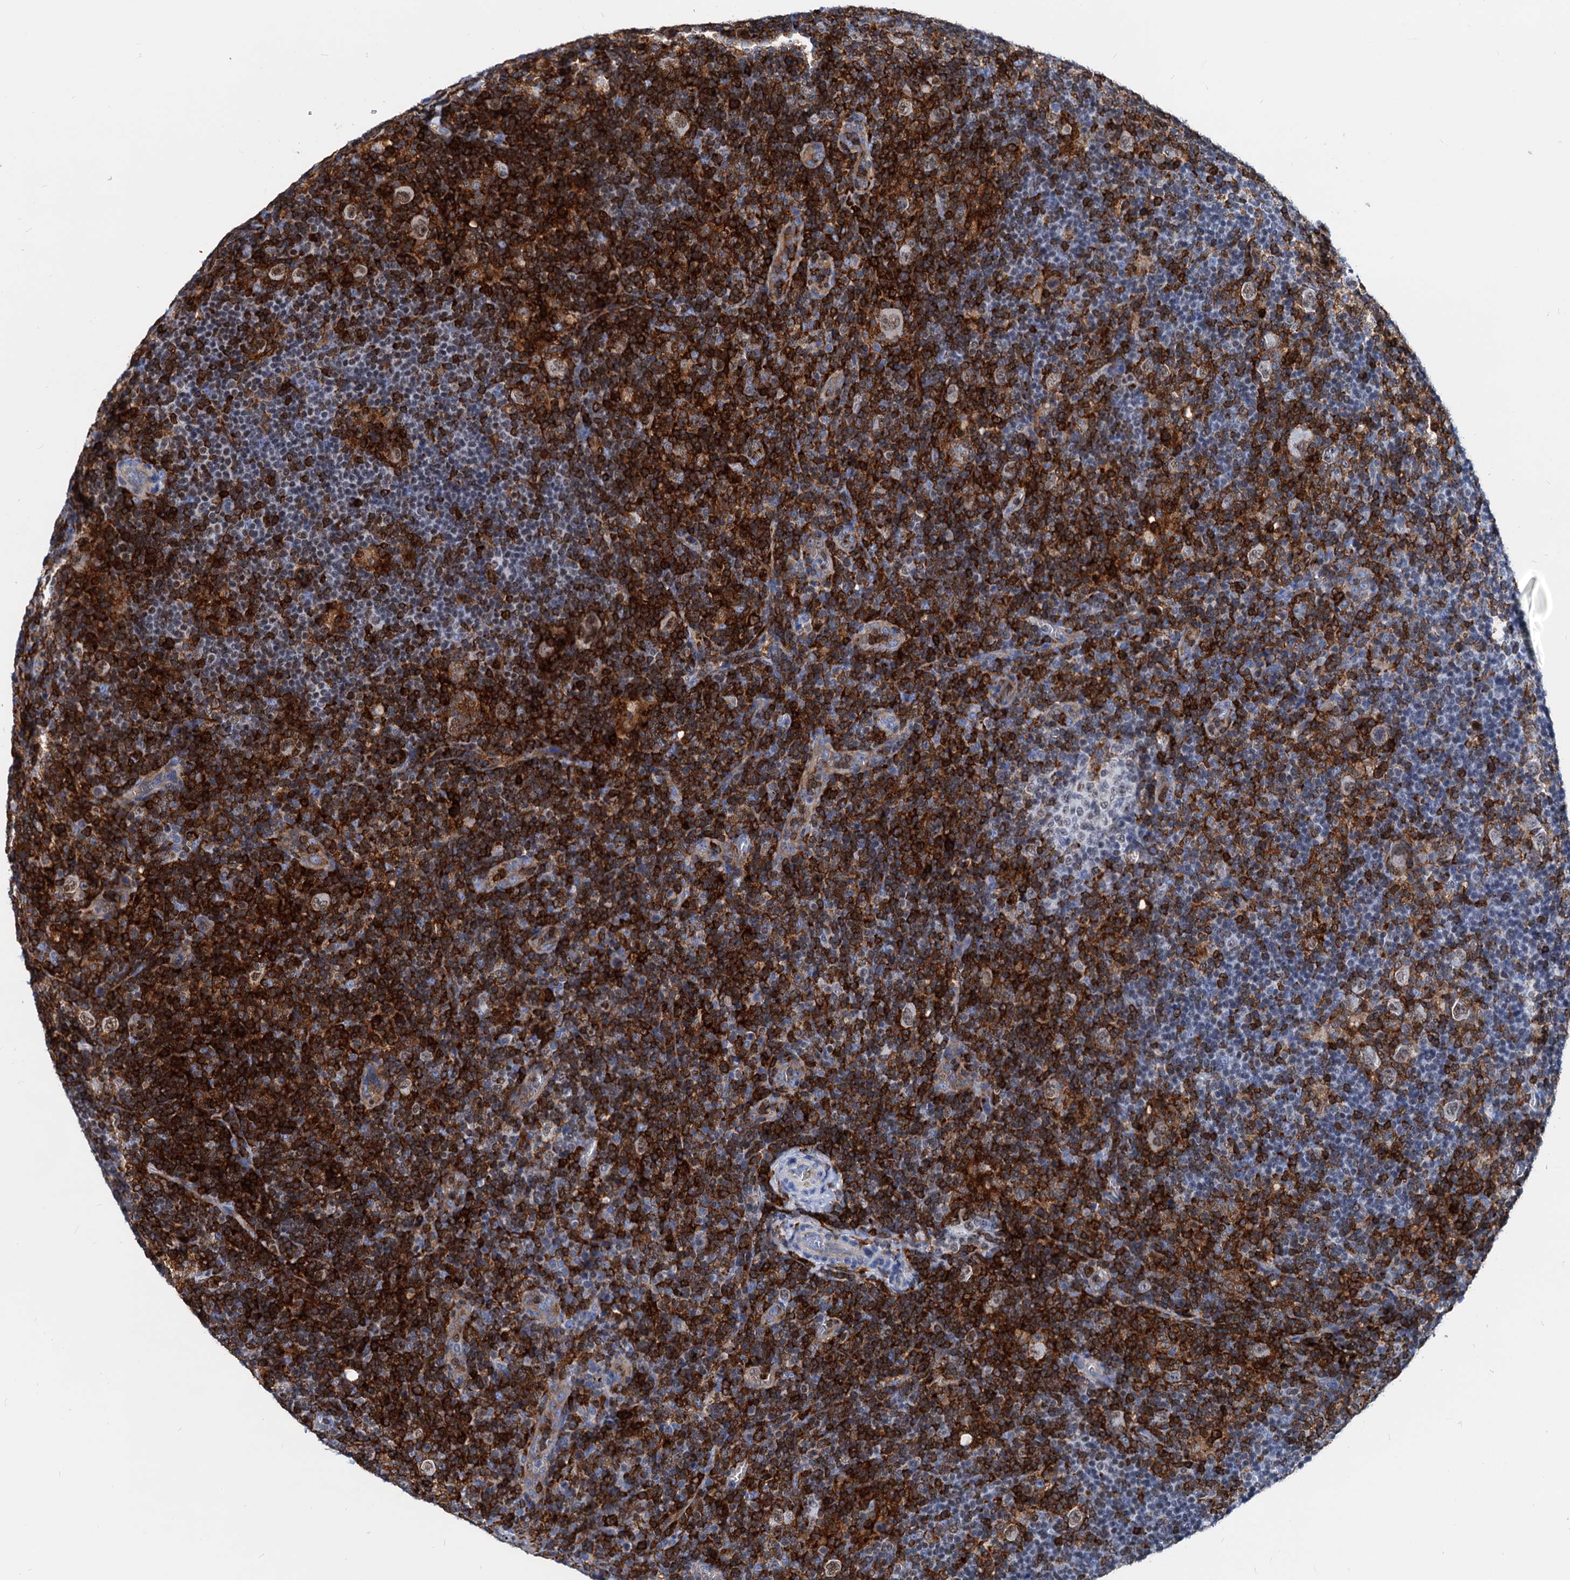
{"staining": {"intensity": "weak", "quantity": "25%-75%", "location": "cytoplasmic/membranous,nuclear"}, "tissue": "lymphoma", "cell_type": "Tumor cells", "image_type": "cancer", "snomed": [{"axis": "morphology", "description": "Hodgkin's disease, NOS"}, {"axis": "topography", "description": "Lymph node"}], "caption": "Weak cytoplasmic/membranous and nuclear expression for a protein is seen in about 25%-75% of tumor cells of lymphoma using IHC.", "gene": "LCP2", "patient": {"sex": "female", "age": 57}}